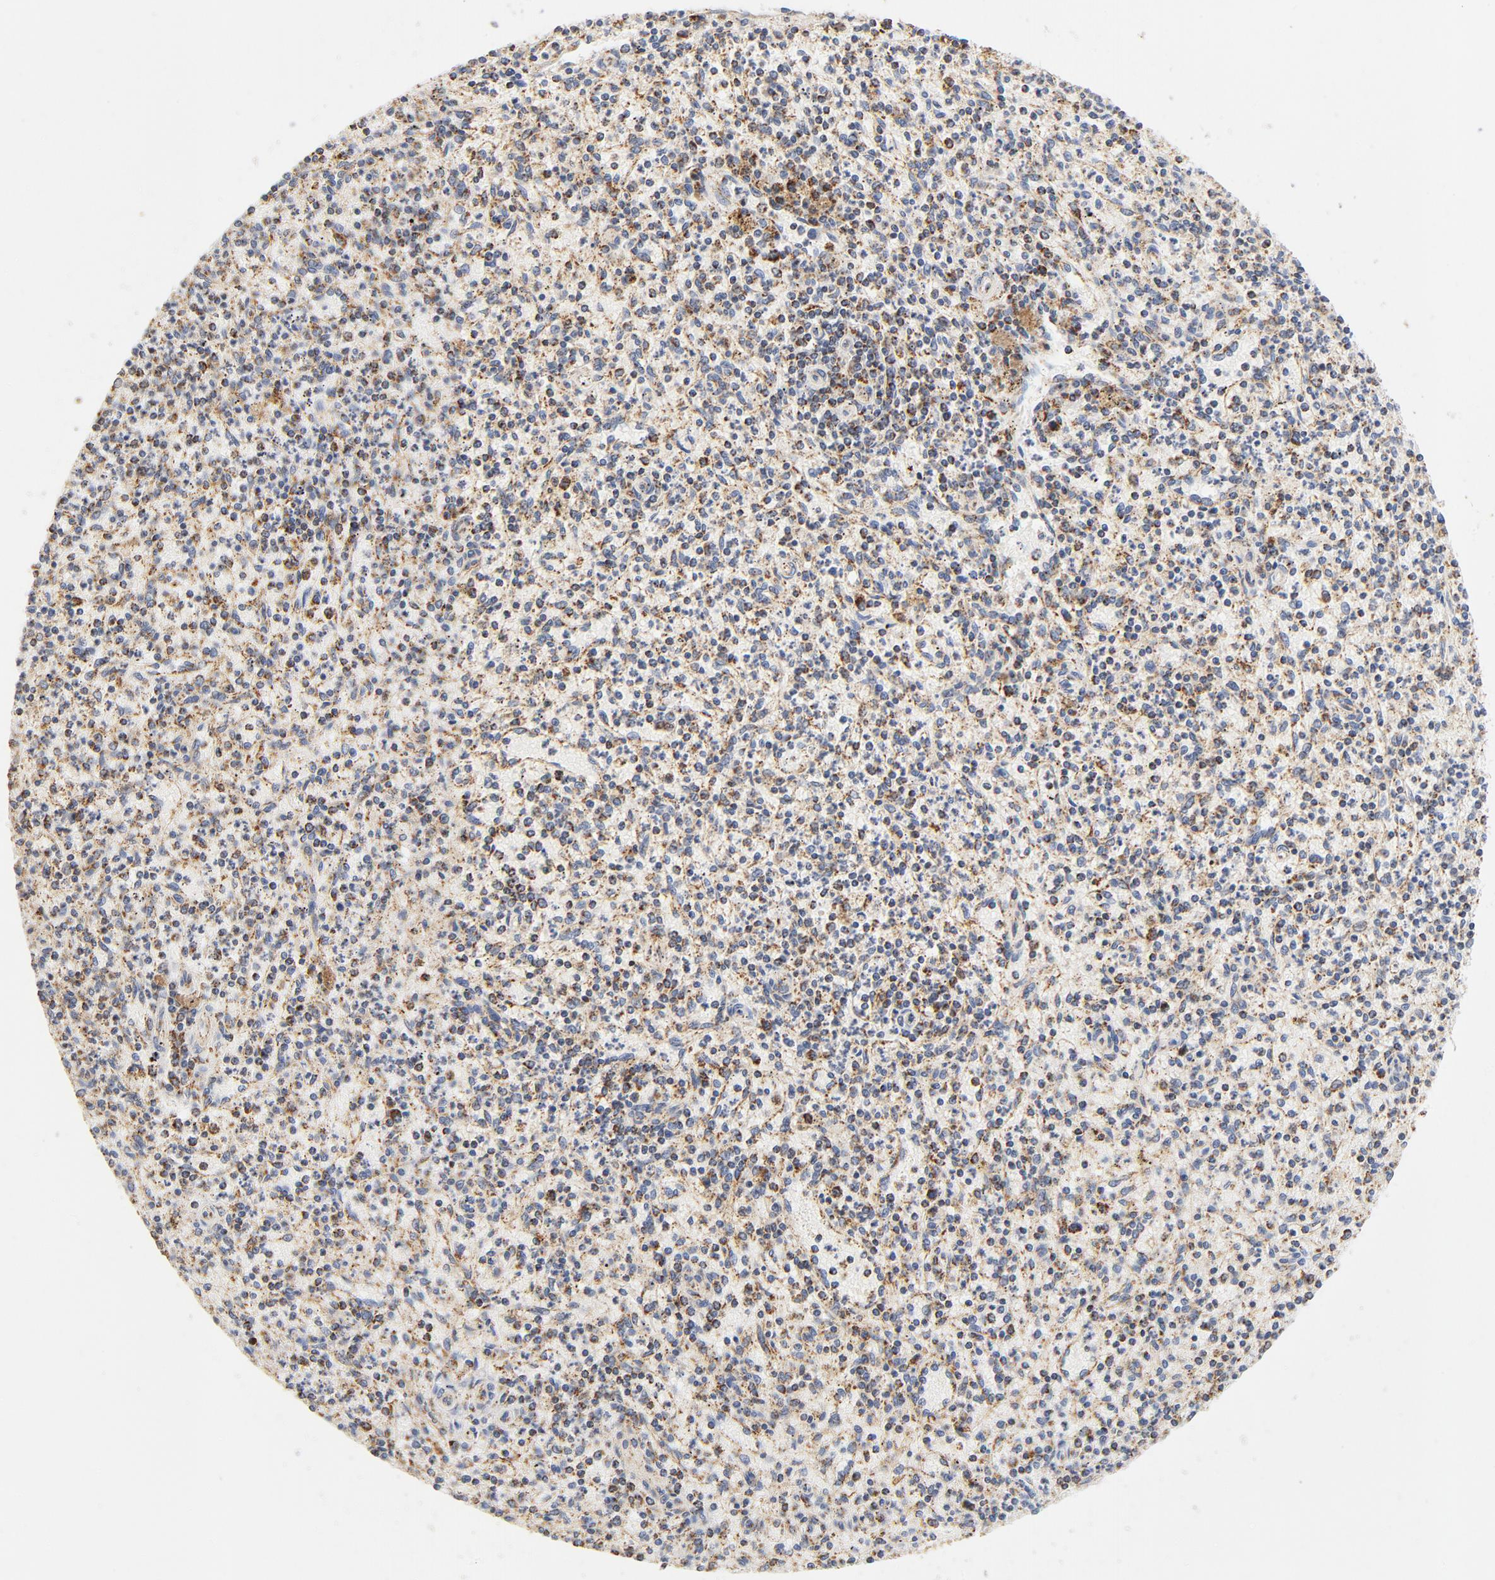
{"staining": {"intensity": "moderate", "quantity": "25%-75%", "location": "cytoplasmic/membranous"}, "tissue": "spleen", "cell_type": "Cells in red pulp", "image_type": "normal", "snomed": [{"axis": "morphology", "description": "Normal tissue, NOS"}, {"axis": "topography", "description": "Spleen"}], "caption": "DAB immunohistochemical staining of normal human spleen displays moderate cytoplasmic/membranous protein positivity in about 25%-75% of cells in red pulp. The staining was performed using DAB (3,3'-diaminobenzidine), with brown indicating positive protein expression. Nuclei are stained blue with hematoxylin.", "gene": "COX4I1", "patient": {"sex": "male", "age": 72}}